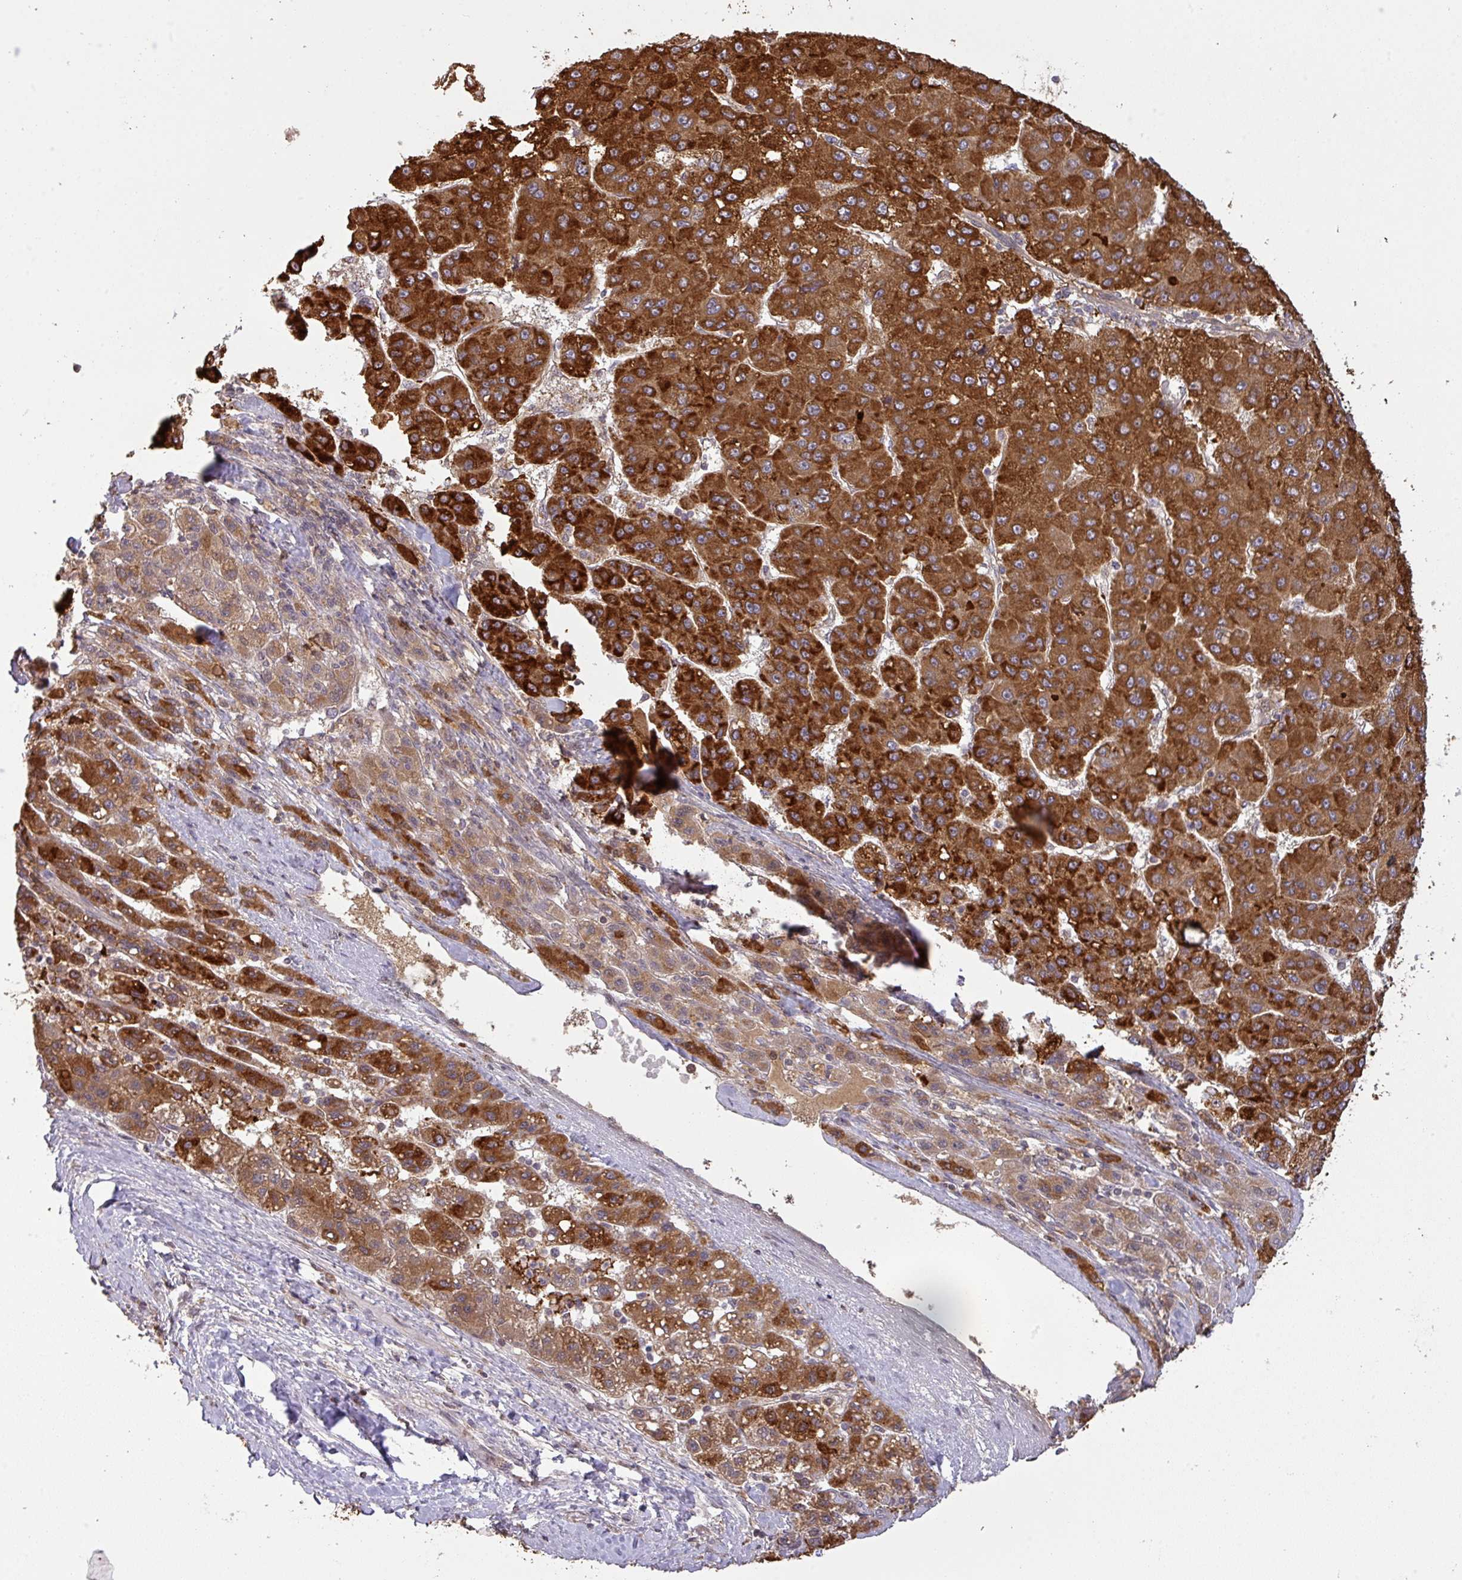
{"staining": {"intensity": "strong", "quantity": ">75%", "location": "cytoplasmic/membranous"}, "tissue": "liver cancer", "cell_type": "Tumor cells", "image_type": "cancer", "snomed": [{"axis": "morphology", "description": "Carcinoma, Hepatocellular, NOS"}, {"axis": "topography", "description": "Liver"}], "caption": "Protein staining by immunohistochemistry exhibits strong cytoplasmic/membranous positivity in about >75% of tumor cells in hepatocellular carcinoma (liver).", "gene": "CCDC121", "patient": {"sex": "female", "age": 82}}